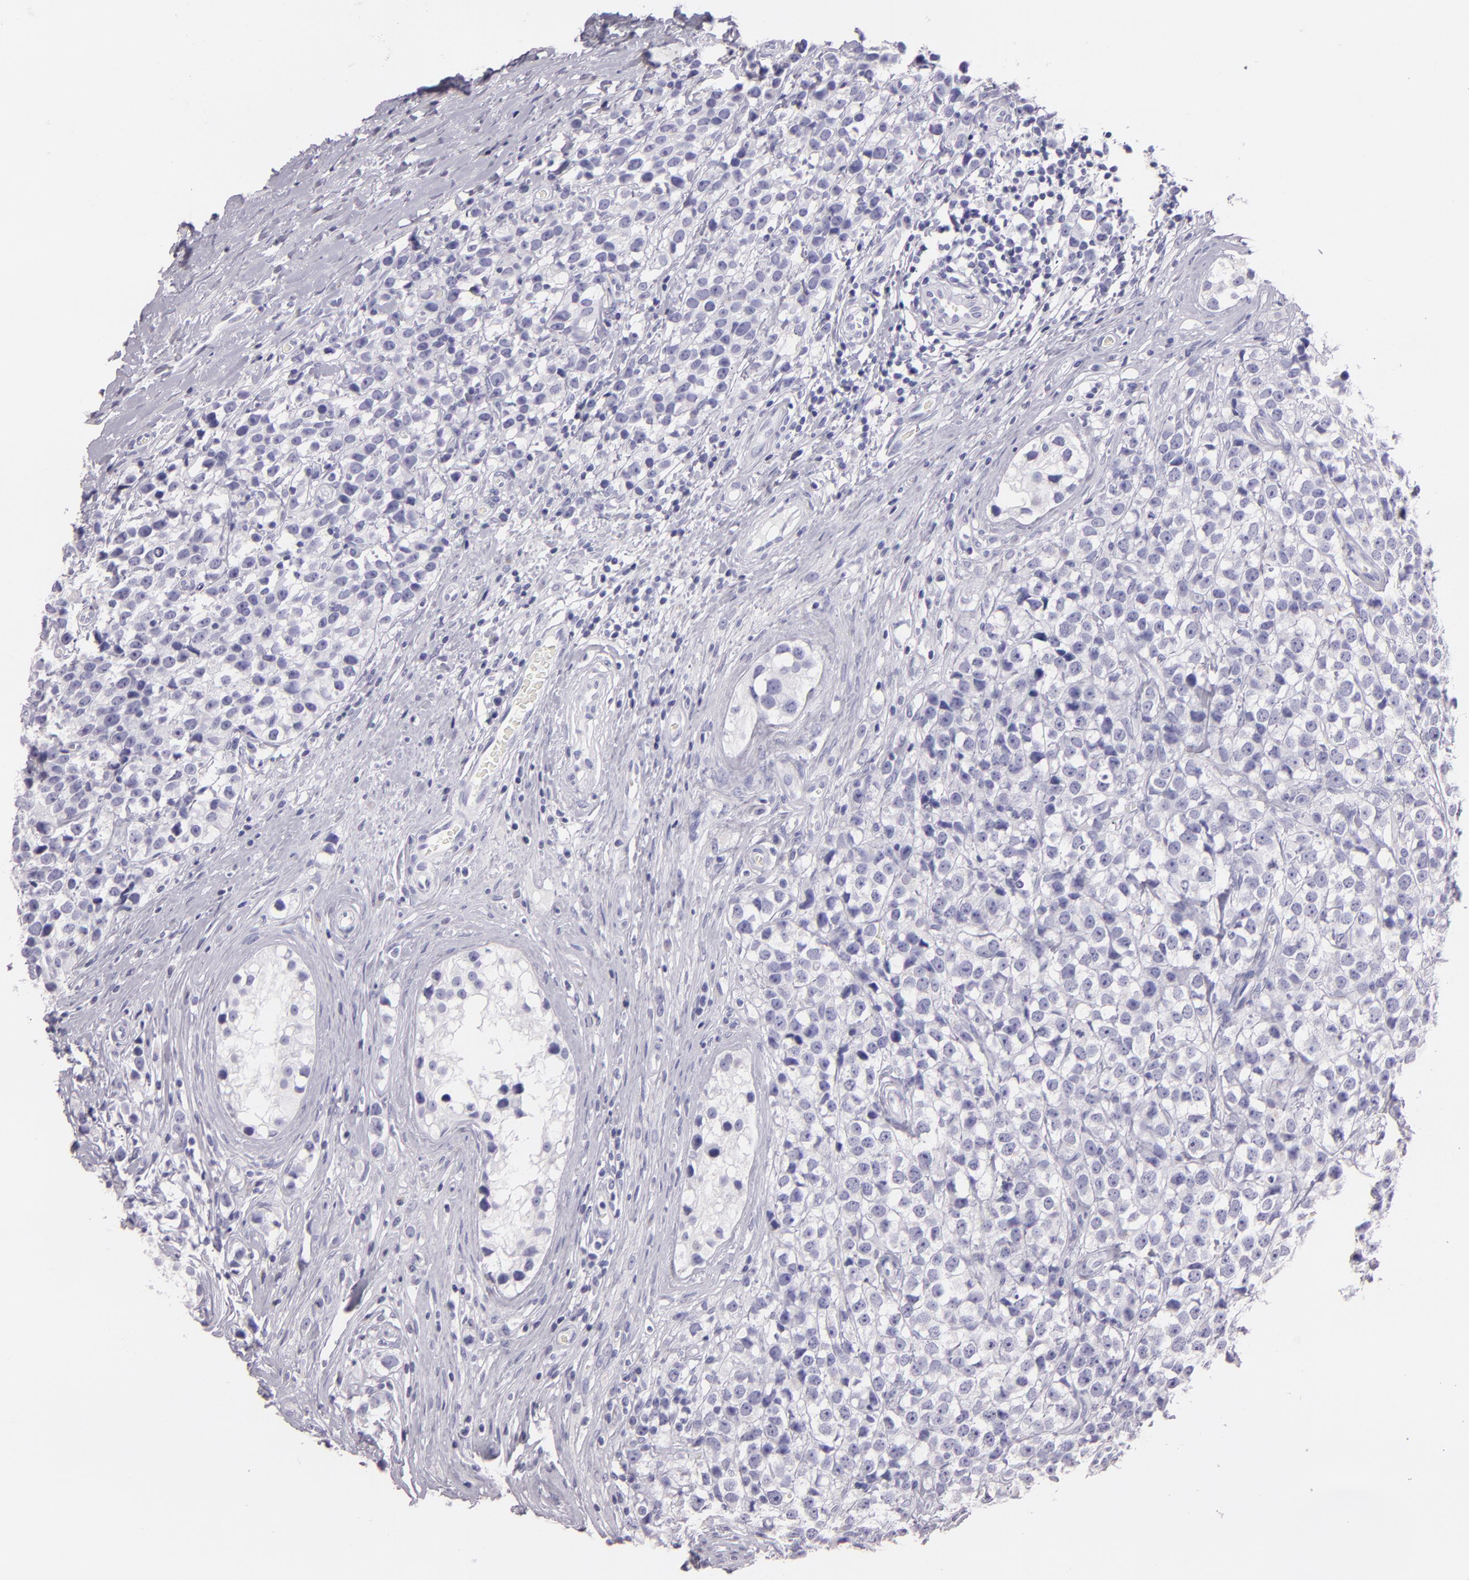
{"staining": {"intensity": "negative", "quantity": "none", "location": "none"}, "tissue": "testis cancer", "cell_type": "Tumor cells", "image_type": "cancer", "snomed": [{"axis": "morphology", "description": "Seminoma, NOS"}, {"axis": "topography", "description": "Testis"}], "caption": "The photomicrograph reveals no significant expression in tumor cells of testis cancer. The staining is performed using DAB brown chromogen with nuclei counter-stained in using hematoxylin.", "gene": "MUC5AC", "patient": {"sex": "male", "age": 25}}